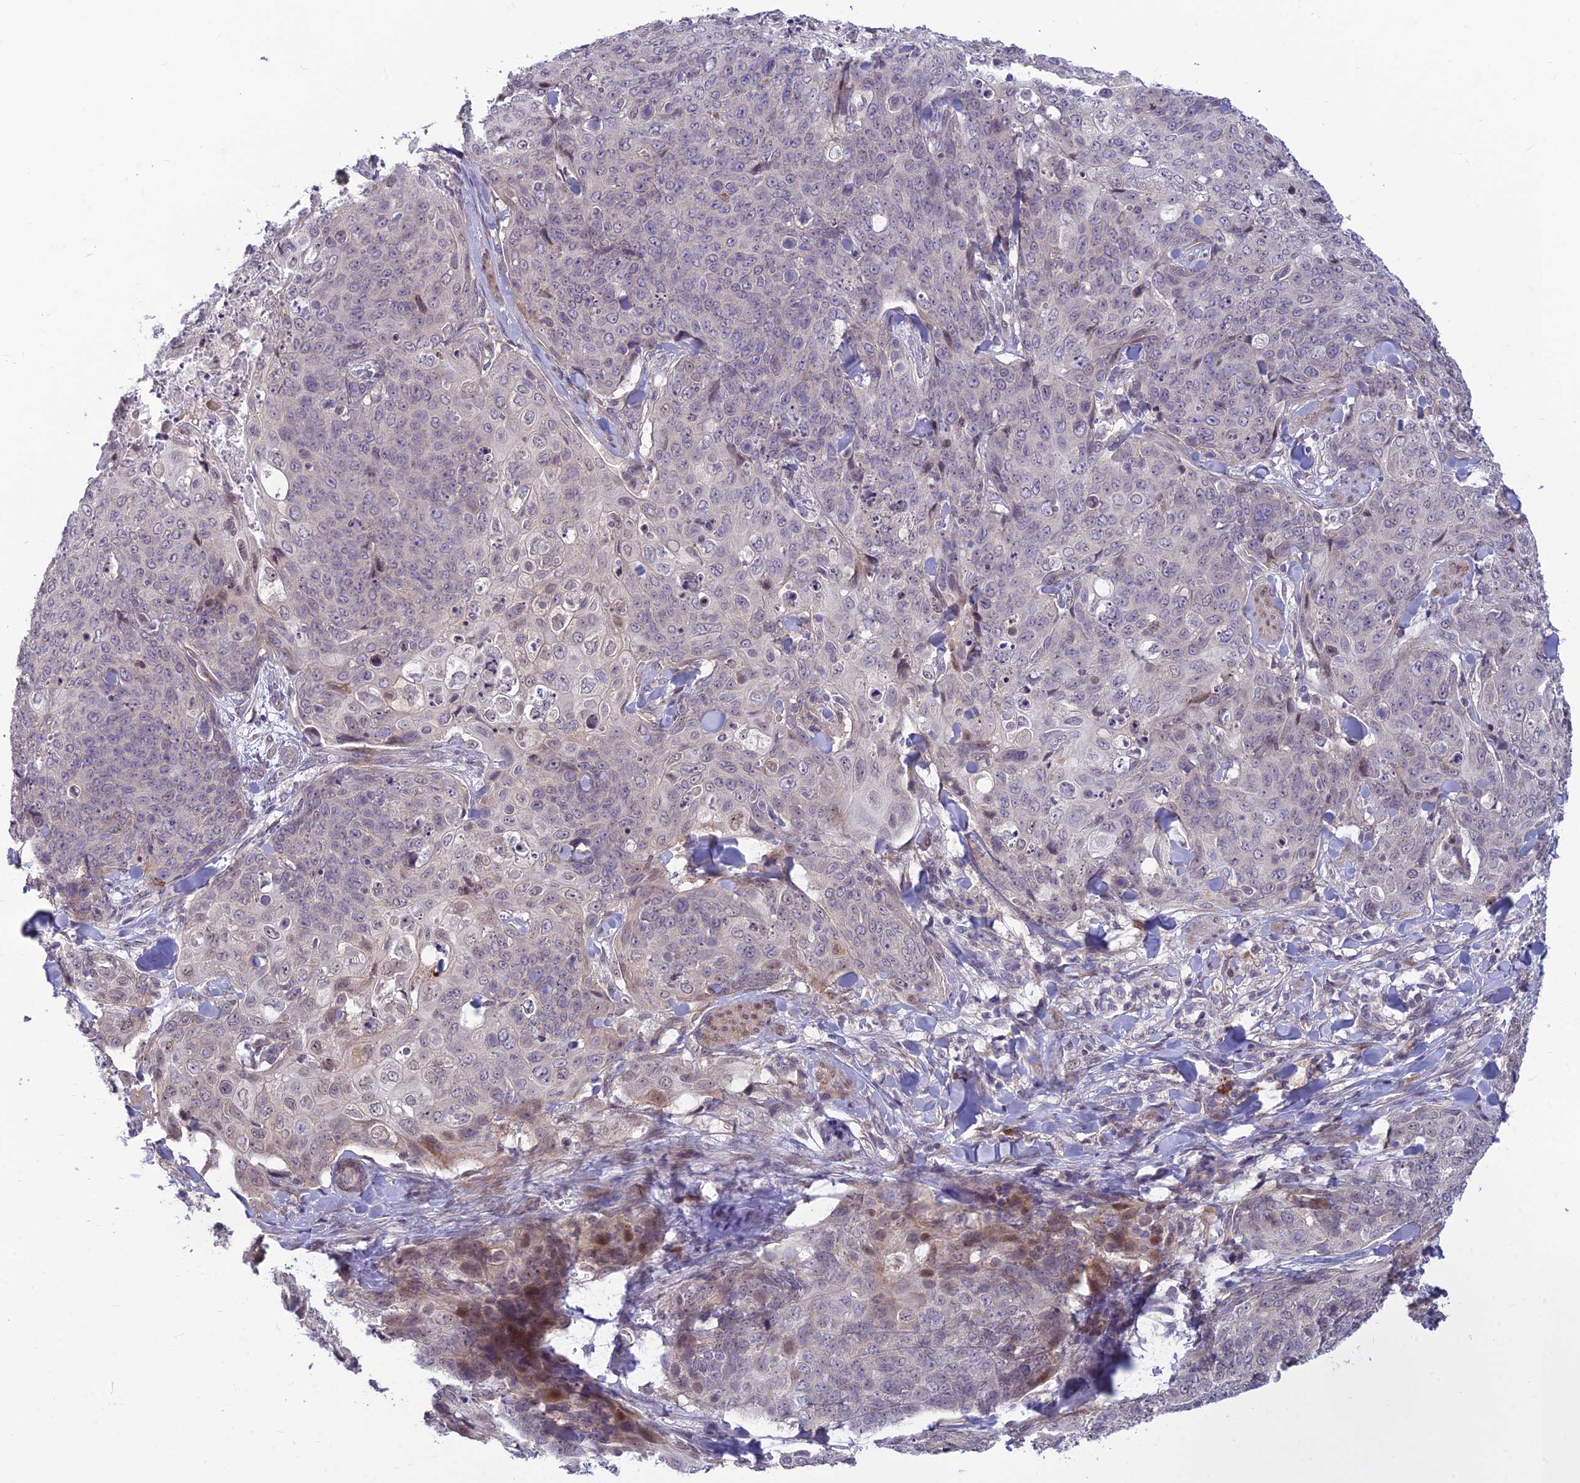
{"staining": {"intensity": "weak", "quantity": "25%-75%", "location": "nuclear"}, "tissue": "skin cancer", "cell_type": "Tumor cells", "image_type": "cancer", "snomed": [{"axis": "morphology", "description": "Squamous cell carcinoma, NOS"}, {"axis": "topography", "description": "Skin"}, {"axis": "topography", "description": "Vulva"}], "caption": "Immunohistochemical staining of skin squamous cell carcinoma displays weak nuclear protein expression in approximately 25%-75% of tumor cells. (DAB IHC, brown staining for protein, blue staining for nuclei).", "gene": "DTX2", "patient": {"sex": "female", "age": 85}}